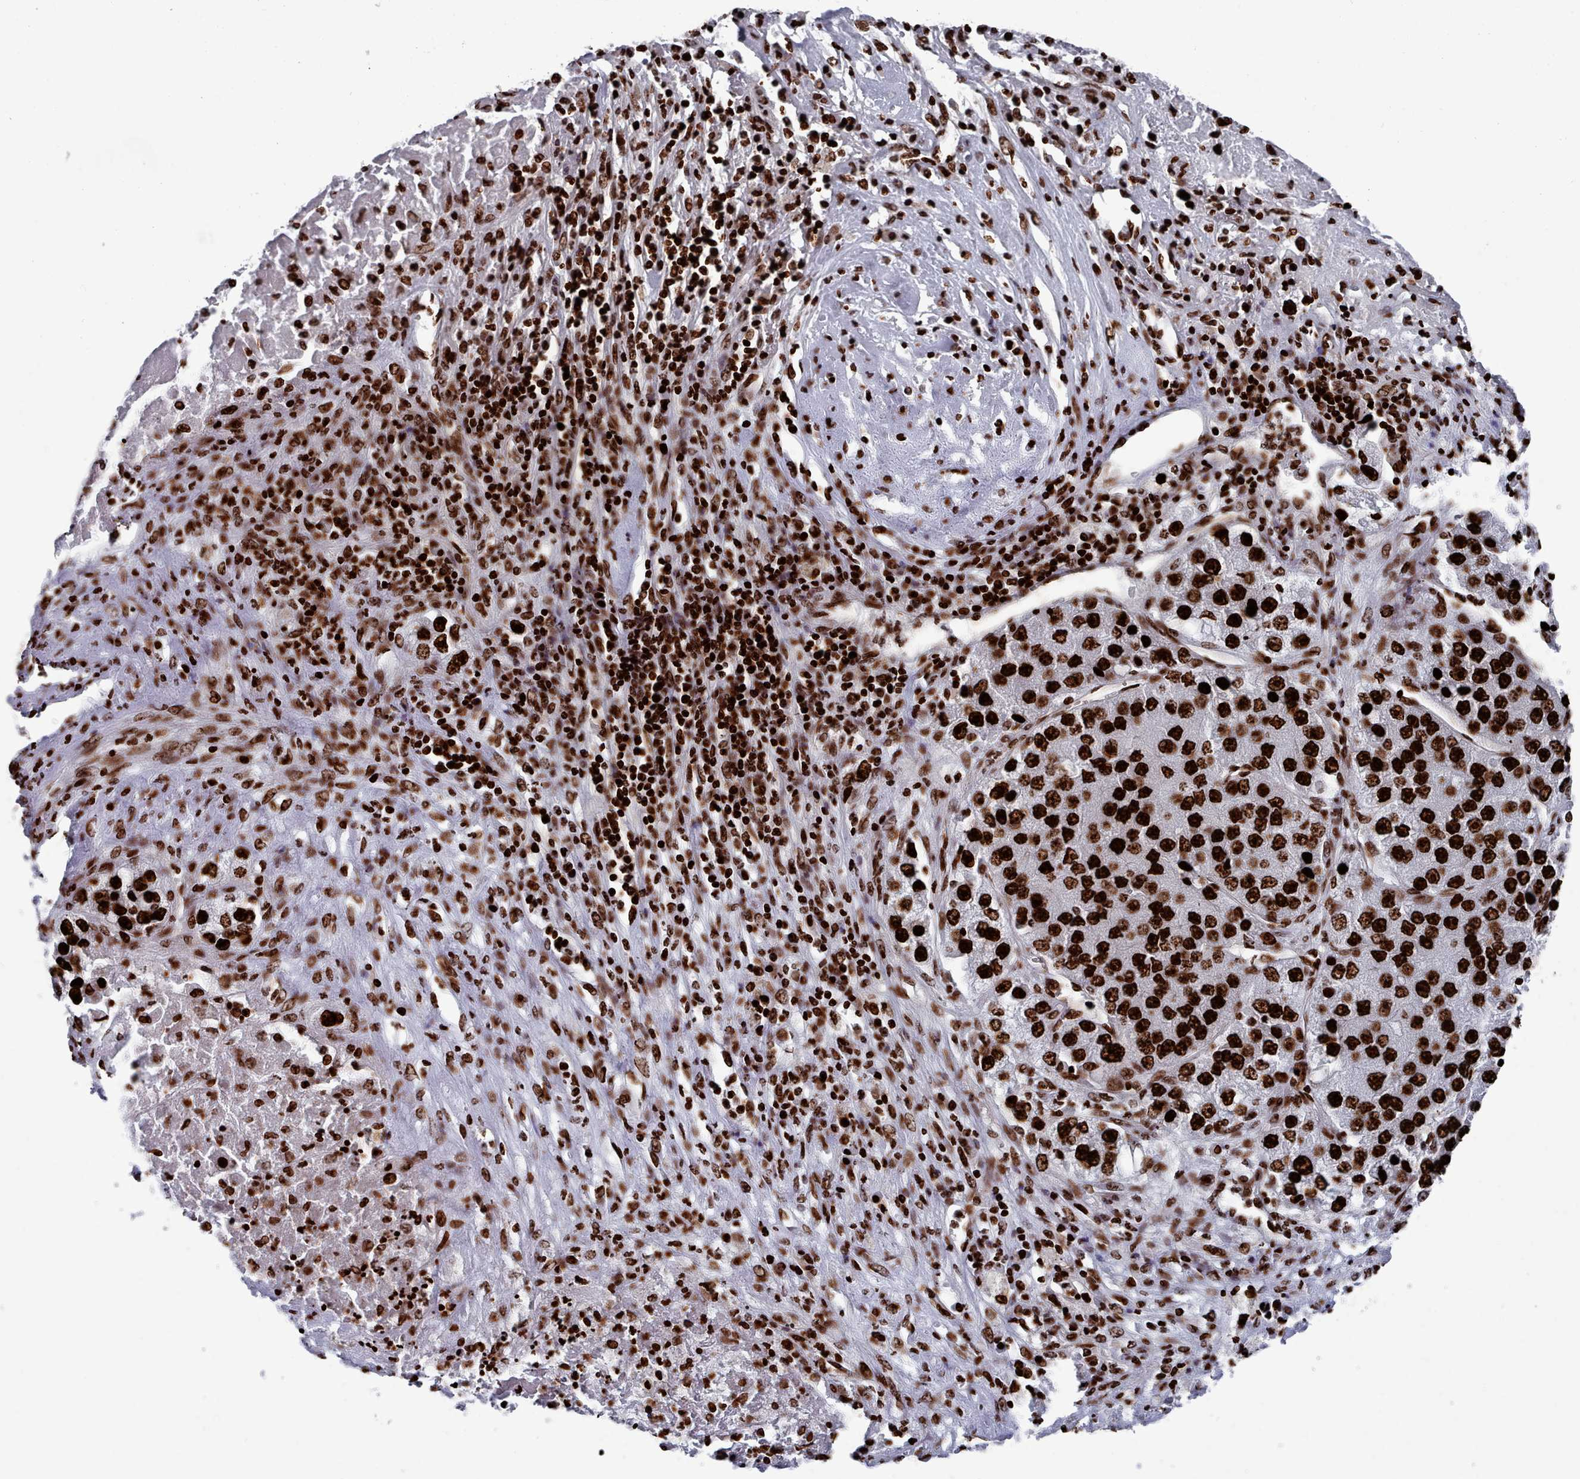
{"staining": {"intensity": "strong", "quantity": ">75%", "location": "nuclear"}, "tissue": "liver cancer", "cell_type": "Tumor cells", "image_type": "cancer", "snomed": [{"axis": "morphology", "description": "Carcinoma, Hepatocellular, NOS"}, {"axis": "topography", "description": "Liver"}], "caption": "Immunohistochemistry (IHC) histopathology image of neoplastic tissue: hepatocellular carcinoma (liver) stained using IHC displays high levels of strong protein expression localized specifically in the nuclear of tumor cells, appearing as a nuclear brown color.", "gene": "PCDHB12", "patient": {"sex": "female", "age": 73}}